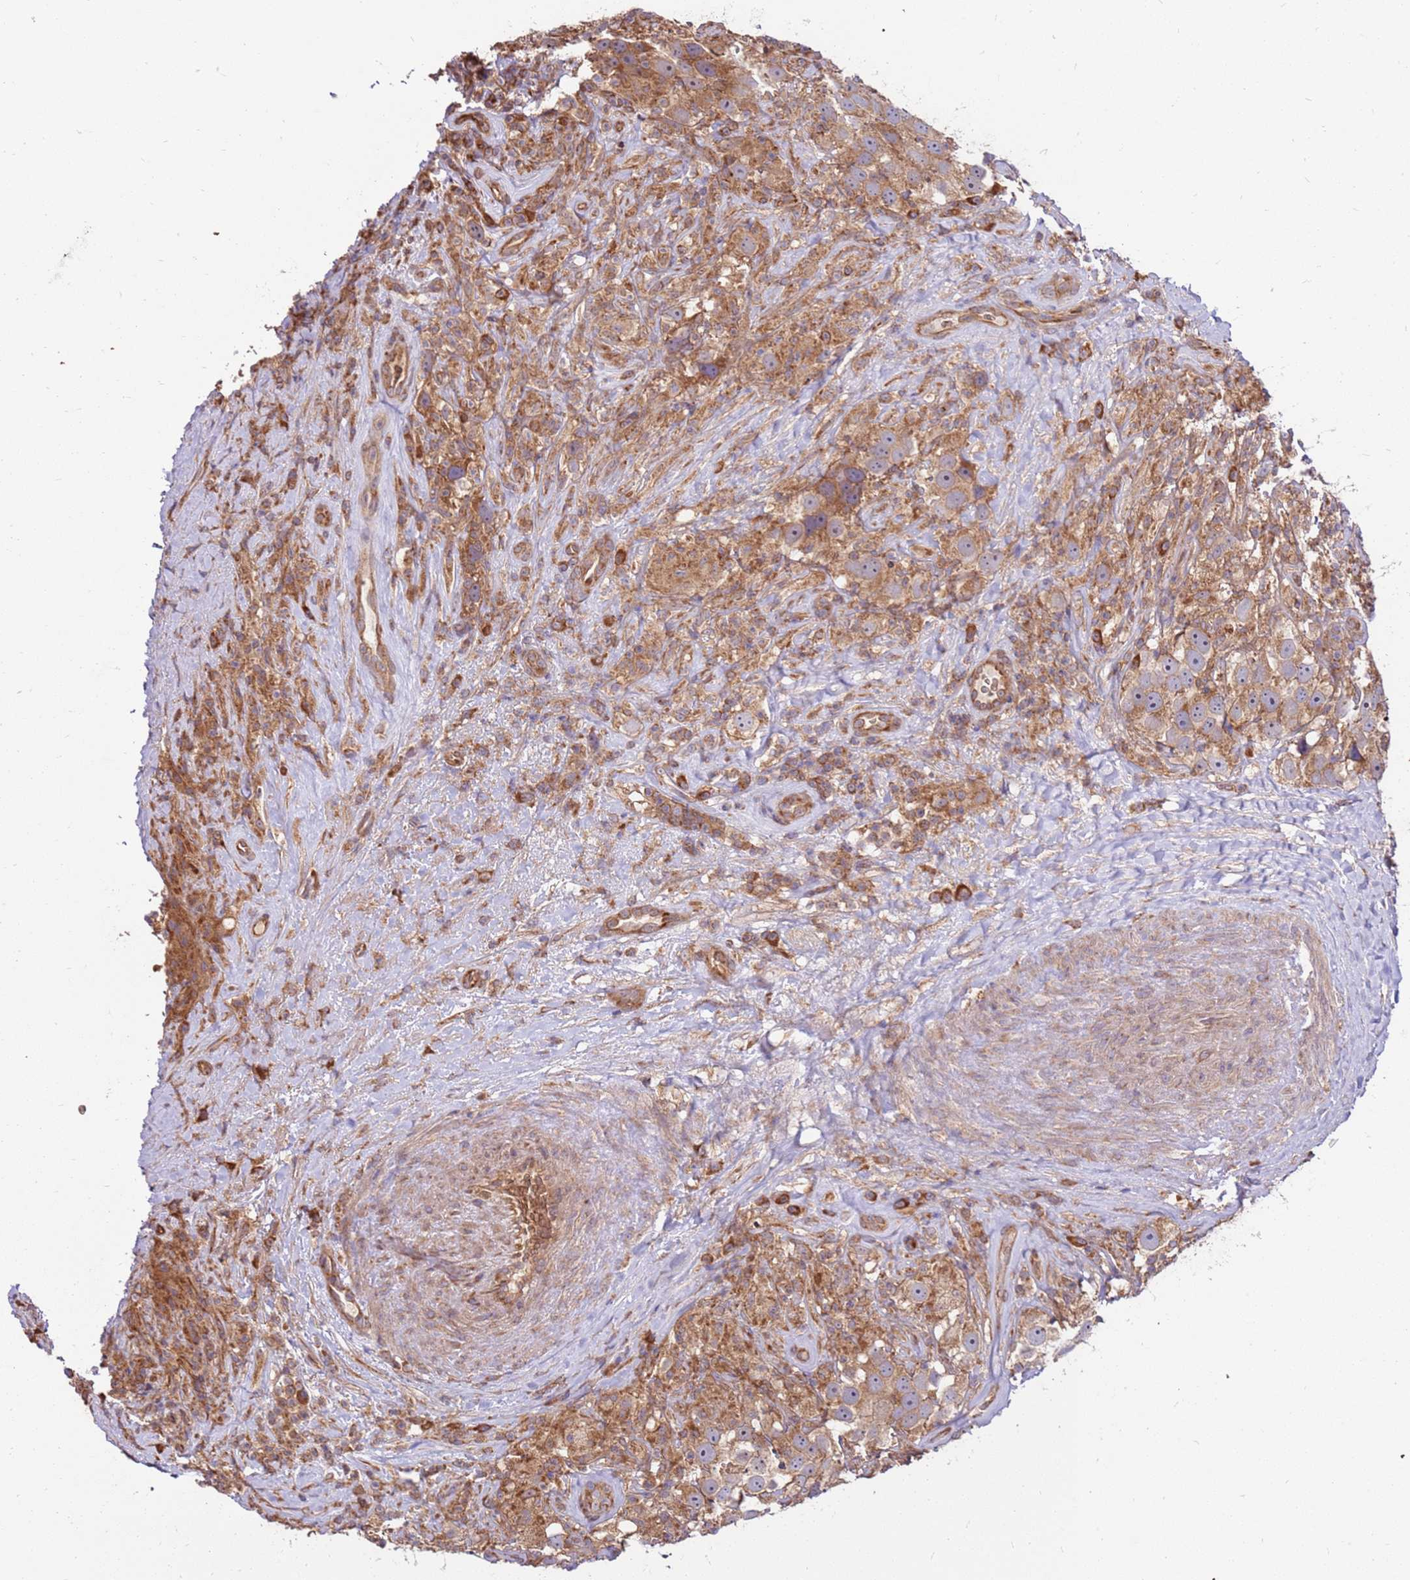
{"staining": {"intensity": "moderate", "quantity": ">75%", "location": "cytoplasmic/membranous"}, "tissue": "testis cancer", "cell_type": "Tumor cells", "image_type": "cancer", "snomed": [{"axis": "morphology", "description": "Seminoma, NOS"}, {"axis": "topography", "description": "Testis"}], "caption": "Testis seminoma stained with DAB immunohistochemistry (IHC) demonstrates medium levels of moderate cytoplasmic/membranous staining in about >75% of tumor cells.", "gene": "SLC44A5", "patient": {"sex": "male", "age": 49}}